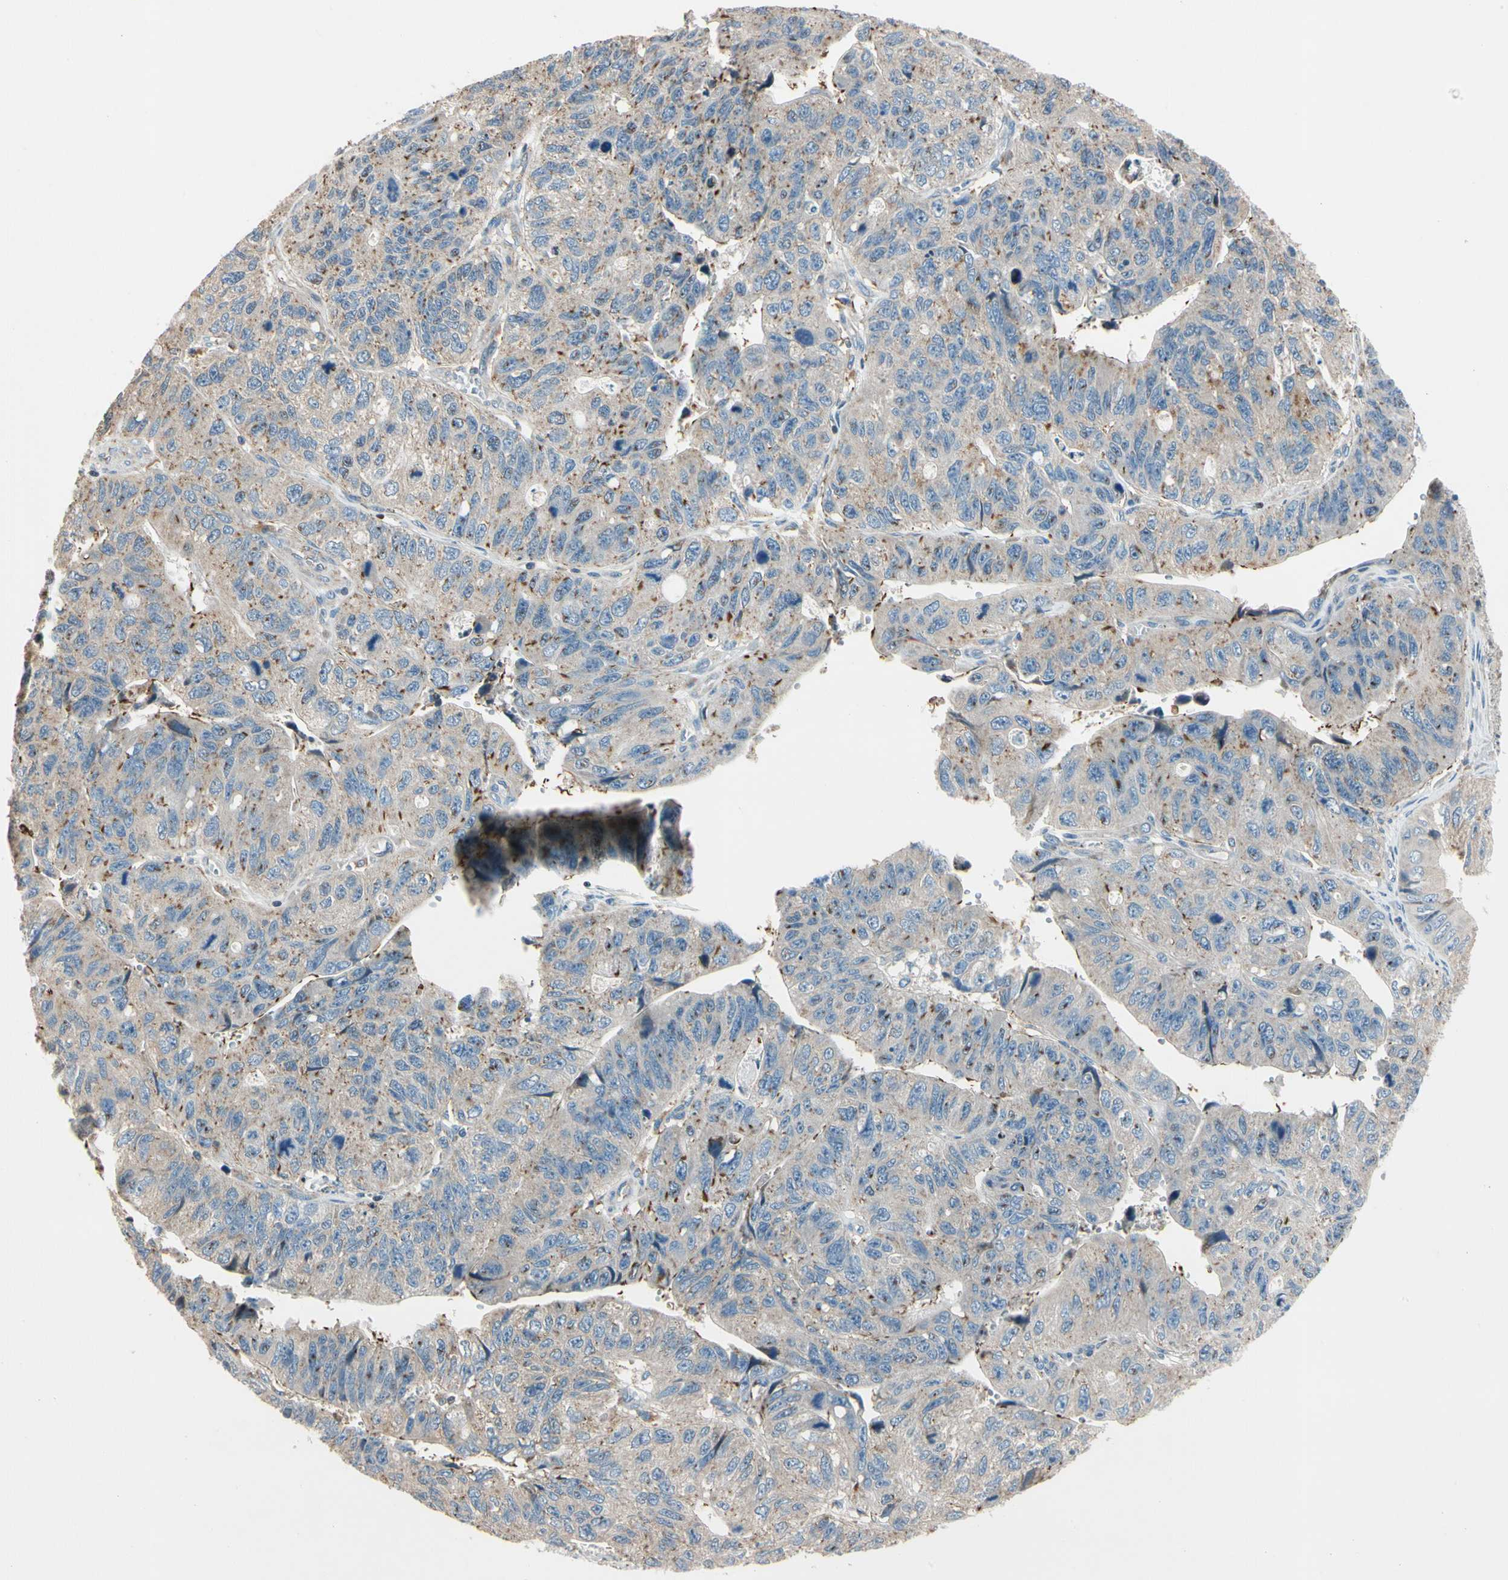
{"staining": {"intensity": "weak", "quantity": ">75%", "location": "cytoplasmic/membranous"}, "tissue": "stomach cancer", "cell_type": "Tumor cells", "image_type": "cancer", "snomed": [{"axis": "morphology", "description": "Adenocarcinoma, NOS"}, {"axis": "topography", "description": "Stomach"}], "caption": "Human stomach cancer stained with a protein marker shows weak staining in tumor cells.", "gene": "CDH6", "patient": {"sex": "male", "age": 59}}